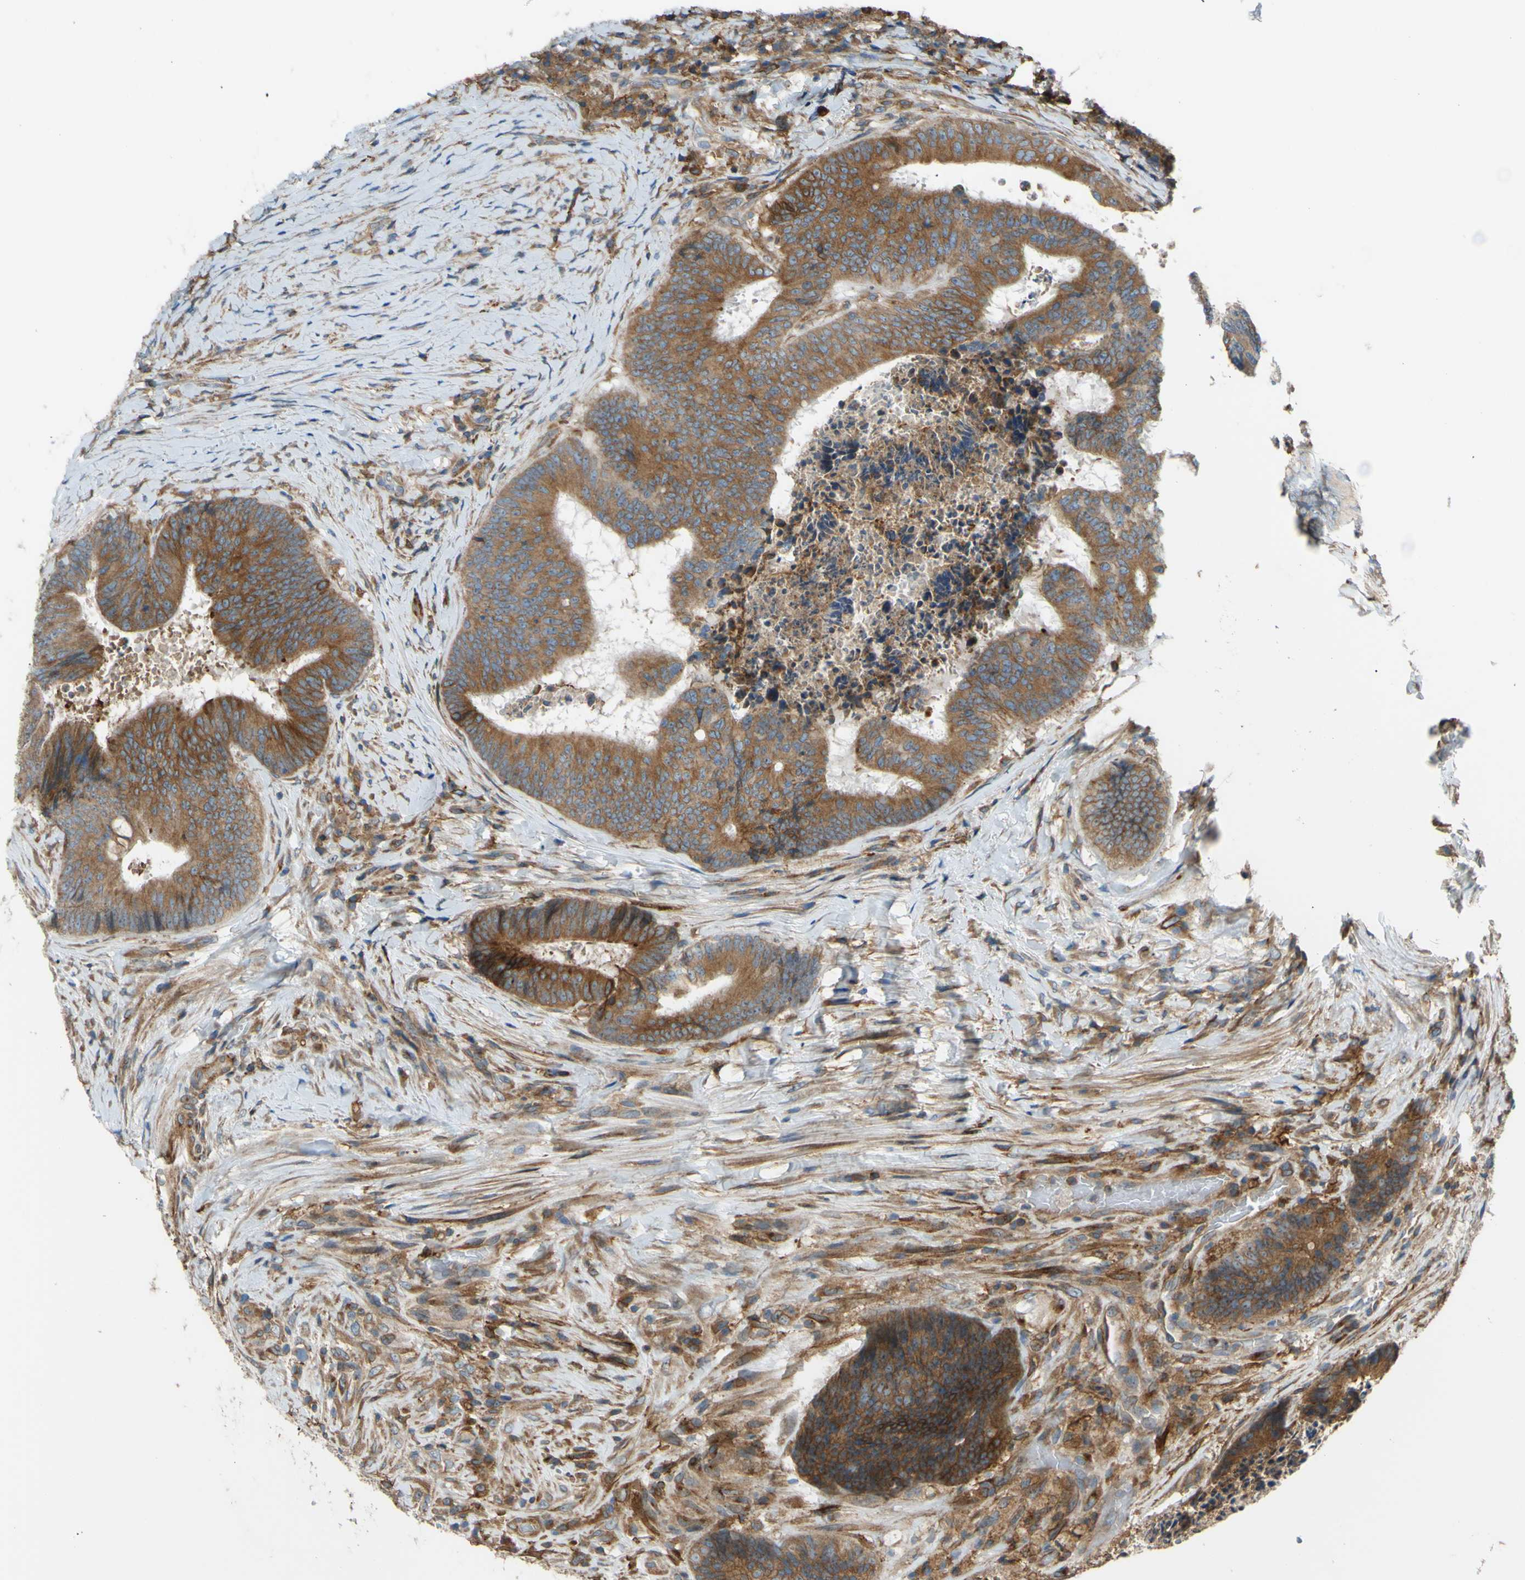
{"staining": {"intensity": "moderate", "quantity": ">75%", "location": "cytoplasmic/membranous"}, "tissue": "colorectal cancer", "cell_type": "Tumor cells", "image_type": "cancer", "snomed": [{"axis": "morphology", "description": "Adenocarcinoma, NOS"}, {"axis": "topography", "description": "Rectum"}], "caption": "Immunohistochemical staining of human colorectal cancer (adenocarcinoma) reveals medium levels of moderate cytoplasmic/membranous protein positivity in approximately >75% of tumor cells. Nuclei are stained in blue.", "gene": "POR", "patient": {"sex": "male", "age": 72}}